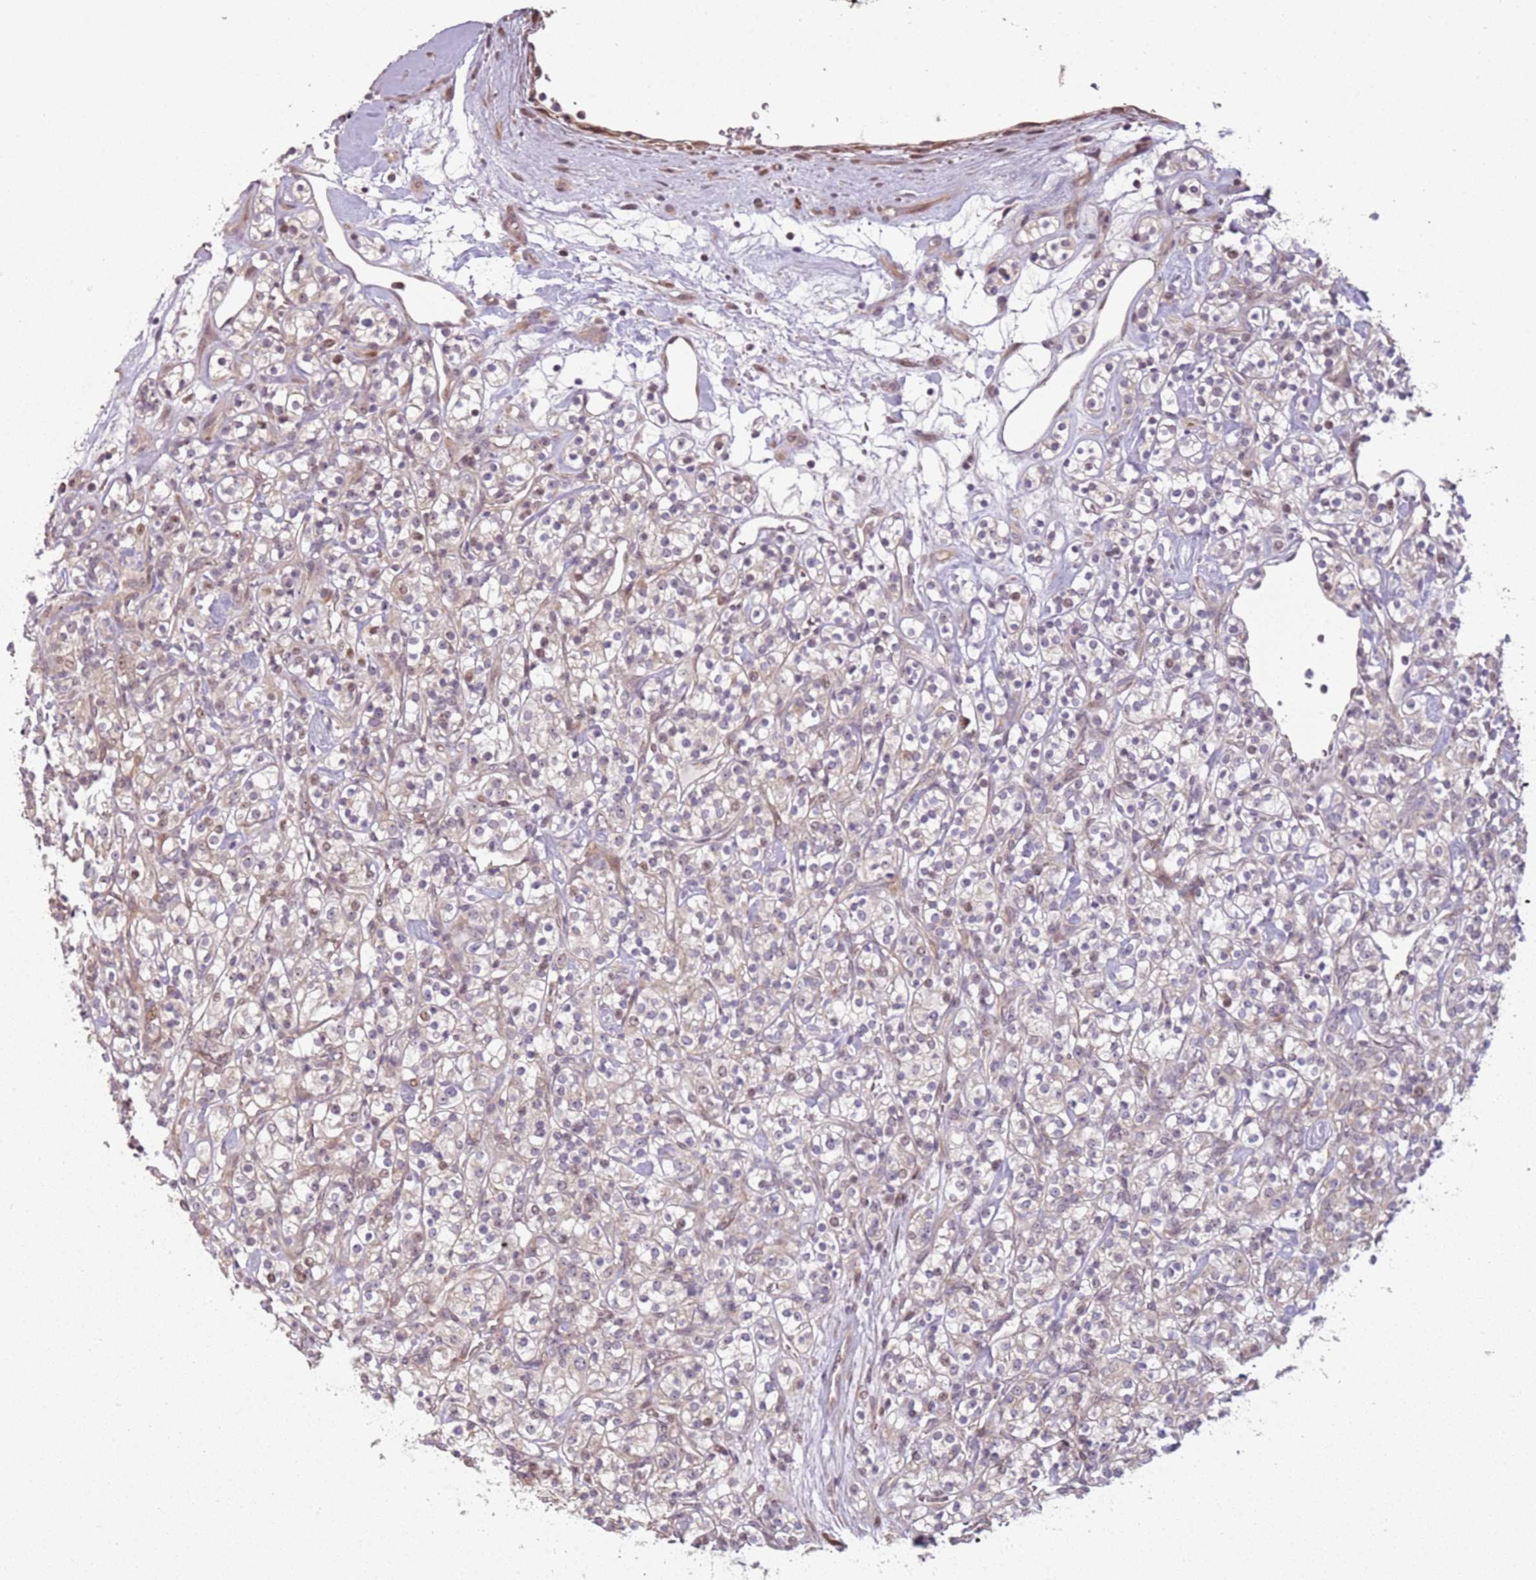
{"staining": {"intensity": "weak", "quantity": "25%-75%", "location": "cytoplasmic/membranous,nuclear"}, "tissue": "renal cancer", "cell_type": "Tumor cells", "image_type": "cancer", "snomed": [{"axis": "morphology", "description": "Adenocarcinoma, NOS"}, {"axis": "topography", "description": "Kidney"}], "caption": "A micrograph of renal adenocarcinoma stained for a protein shows weak cytoplasmic/membranous and nuclear brown staining in tumor cells. Using DAB (brown) and hematoxylin (blue) stains, captured at high magnification using brightfield microscopy.", "gene": "CHURC1", "patient": {"sex": "male", "age": 77}}